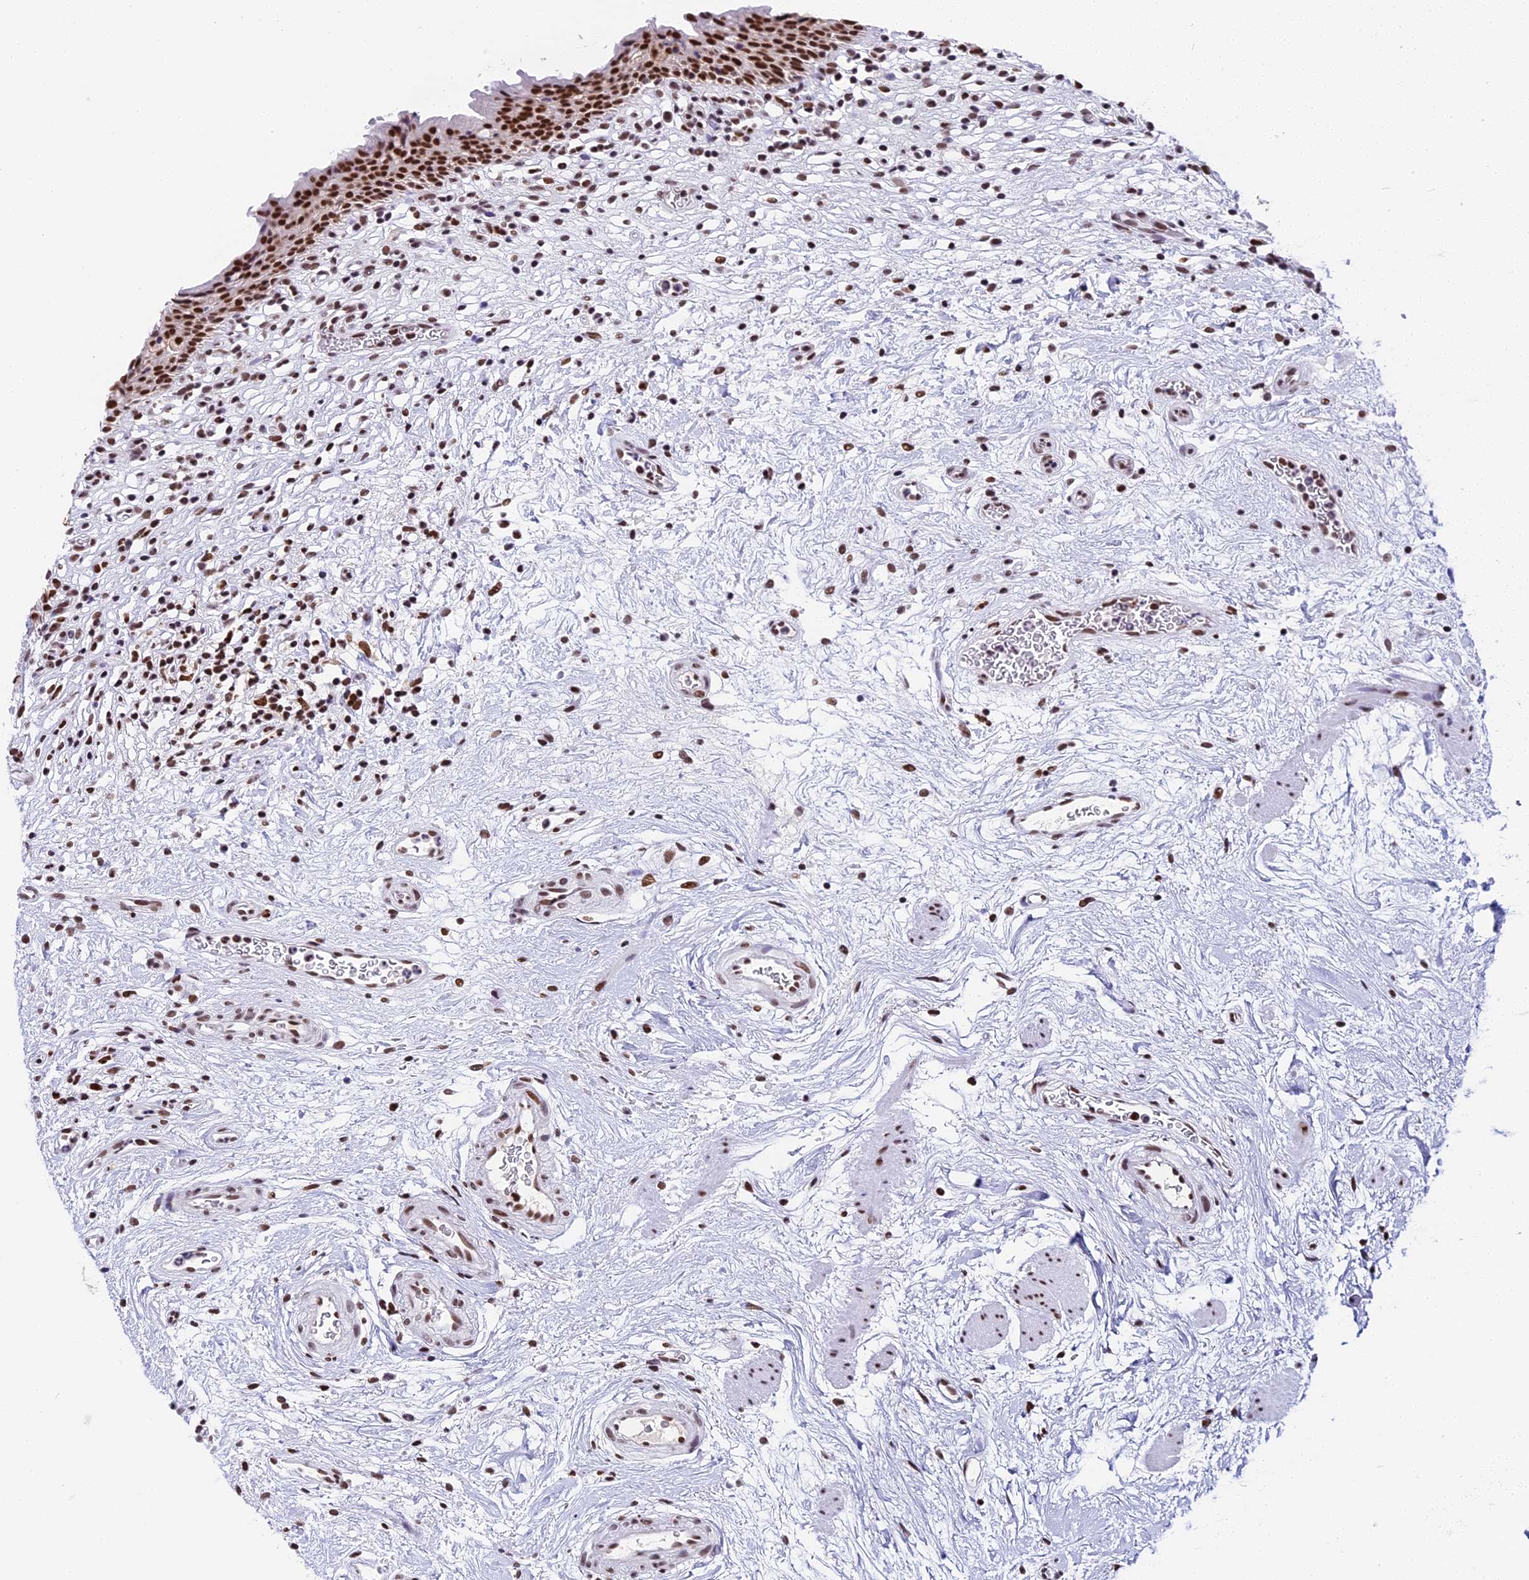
{"staining": {"intensity": "strong", "quantity": ">75%", "location": "nuclear"}, "tissue": "urinary bladder", "cell_type": "Urothelial cells", "image_type": "normal", "snomed": [{"axis": "morphology", "description": "Normal tissue, NOS"}, {"axis": "morphology", "description": "Inflammation, NOS"}, {"axis": "topography", "description": "Urinary bladder"}], "caption": "Immunohistochemical staining of benign human urinary bladder demonstrates high levels of strong nuclear expression in about >75% of urothelial cells. (Brightfield microscopy of DAB IHC at high magnification).", "gene": "SBNO1", "patient": {"sex": "male", "age": 63}}